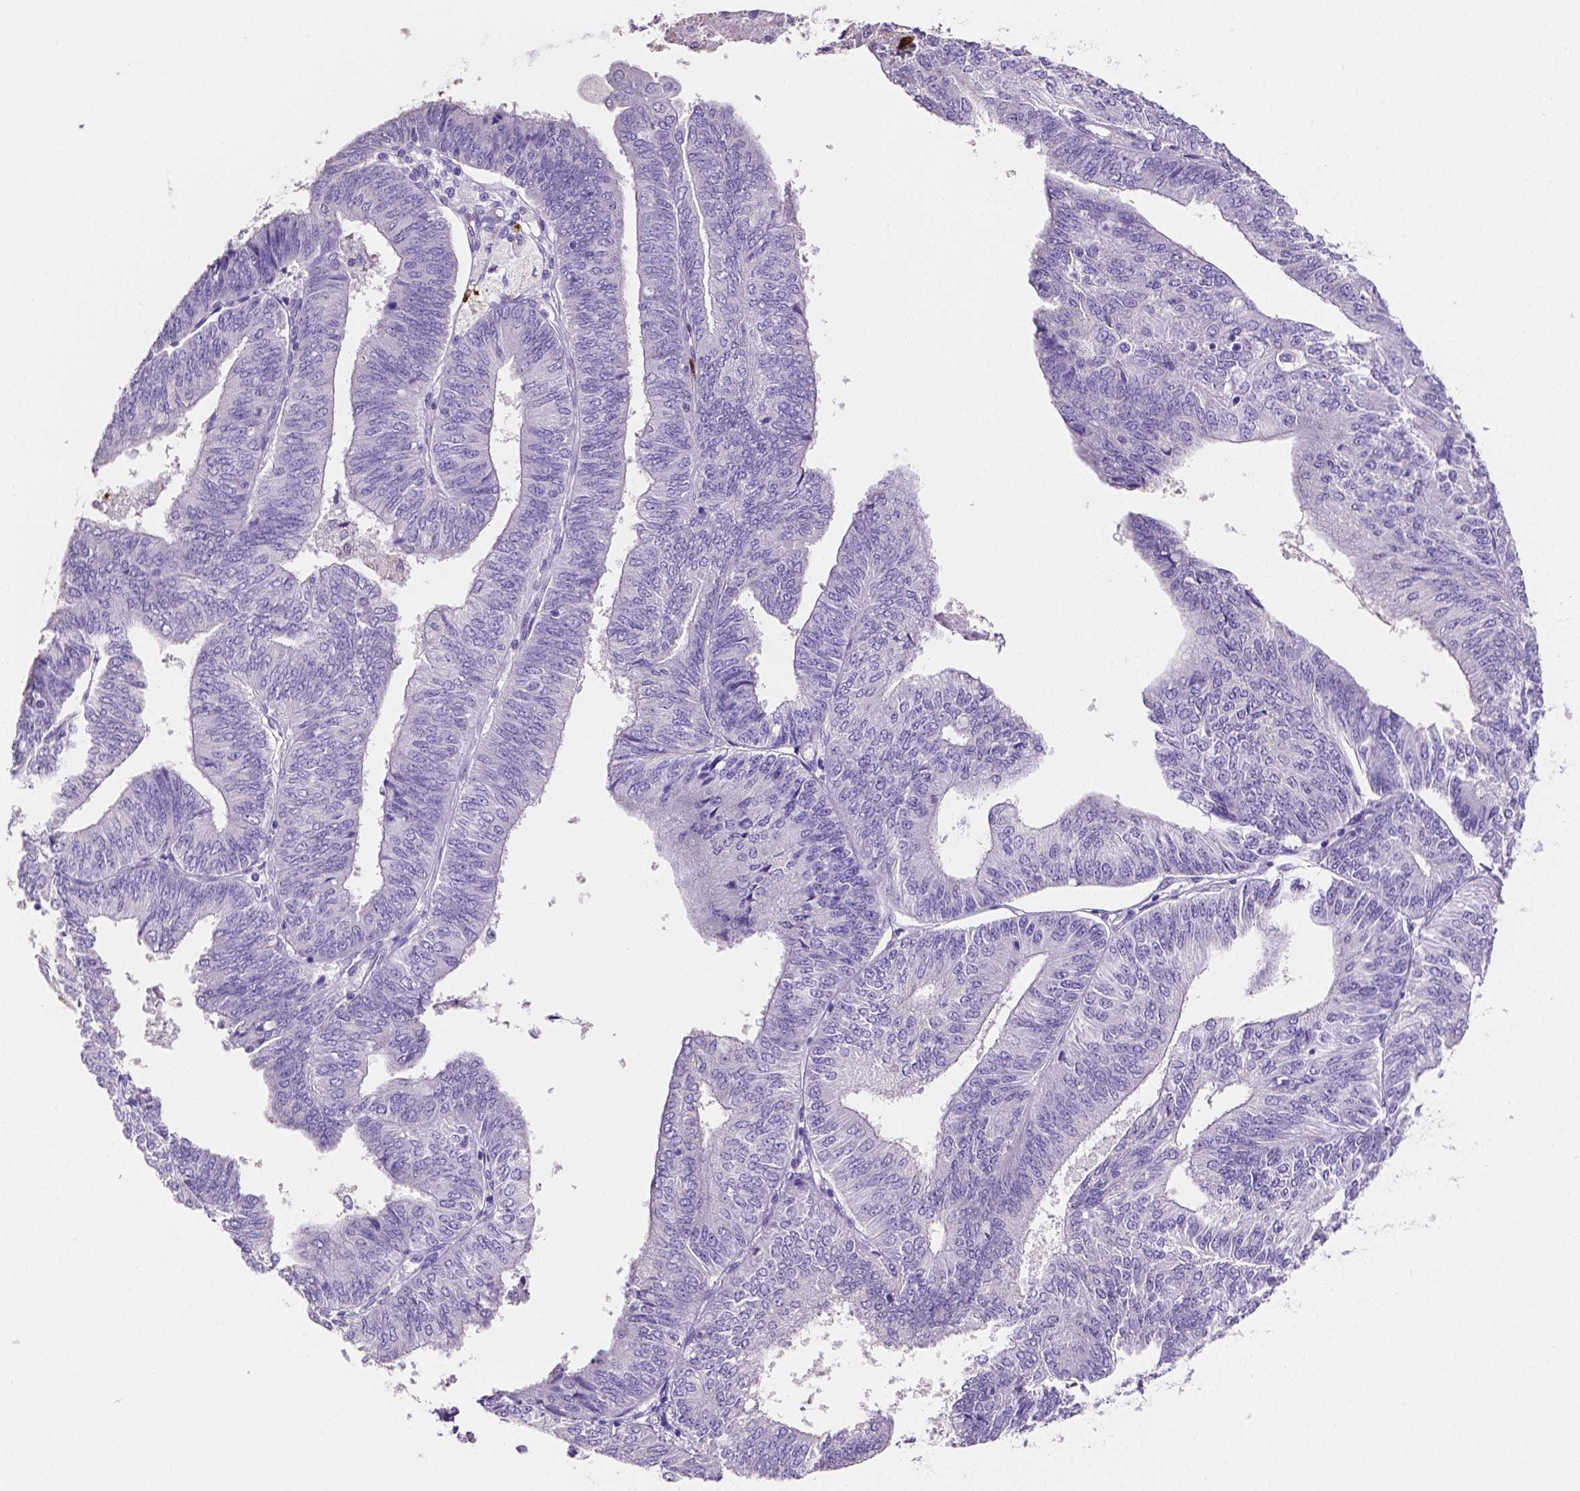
{"staining": {"intensity": "negative", "quantity": "none", "location": "none"}, "tissue": "endometrial cancer", "cell_type": "Tumor cells", "image_type": "cancer", "snomed": [{"axis": "morphology", "description": "Adenocarcinoma, NOS"}, {"axis": "topography", "description": "Endometrium"}], "caption": "Endometrial adenocarcinoma stained for a protein using immunohistochemistry reveals no positivity tumor cells.", "gene": "MMP9", "patient": {"sex": "female", "age": 58}}